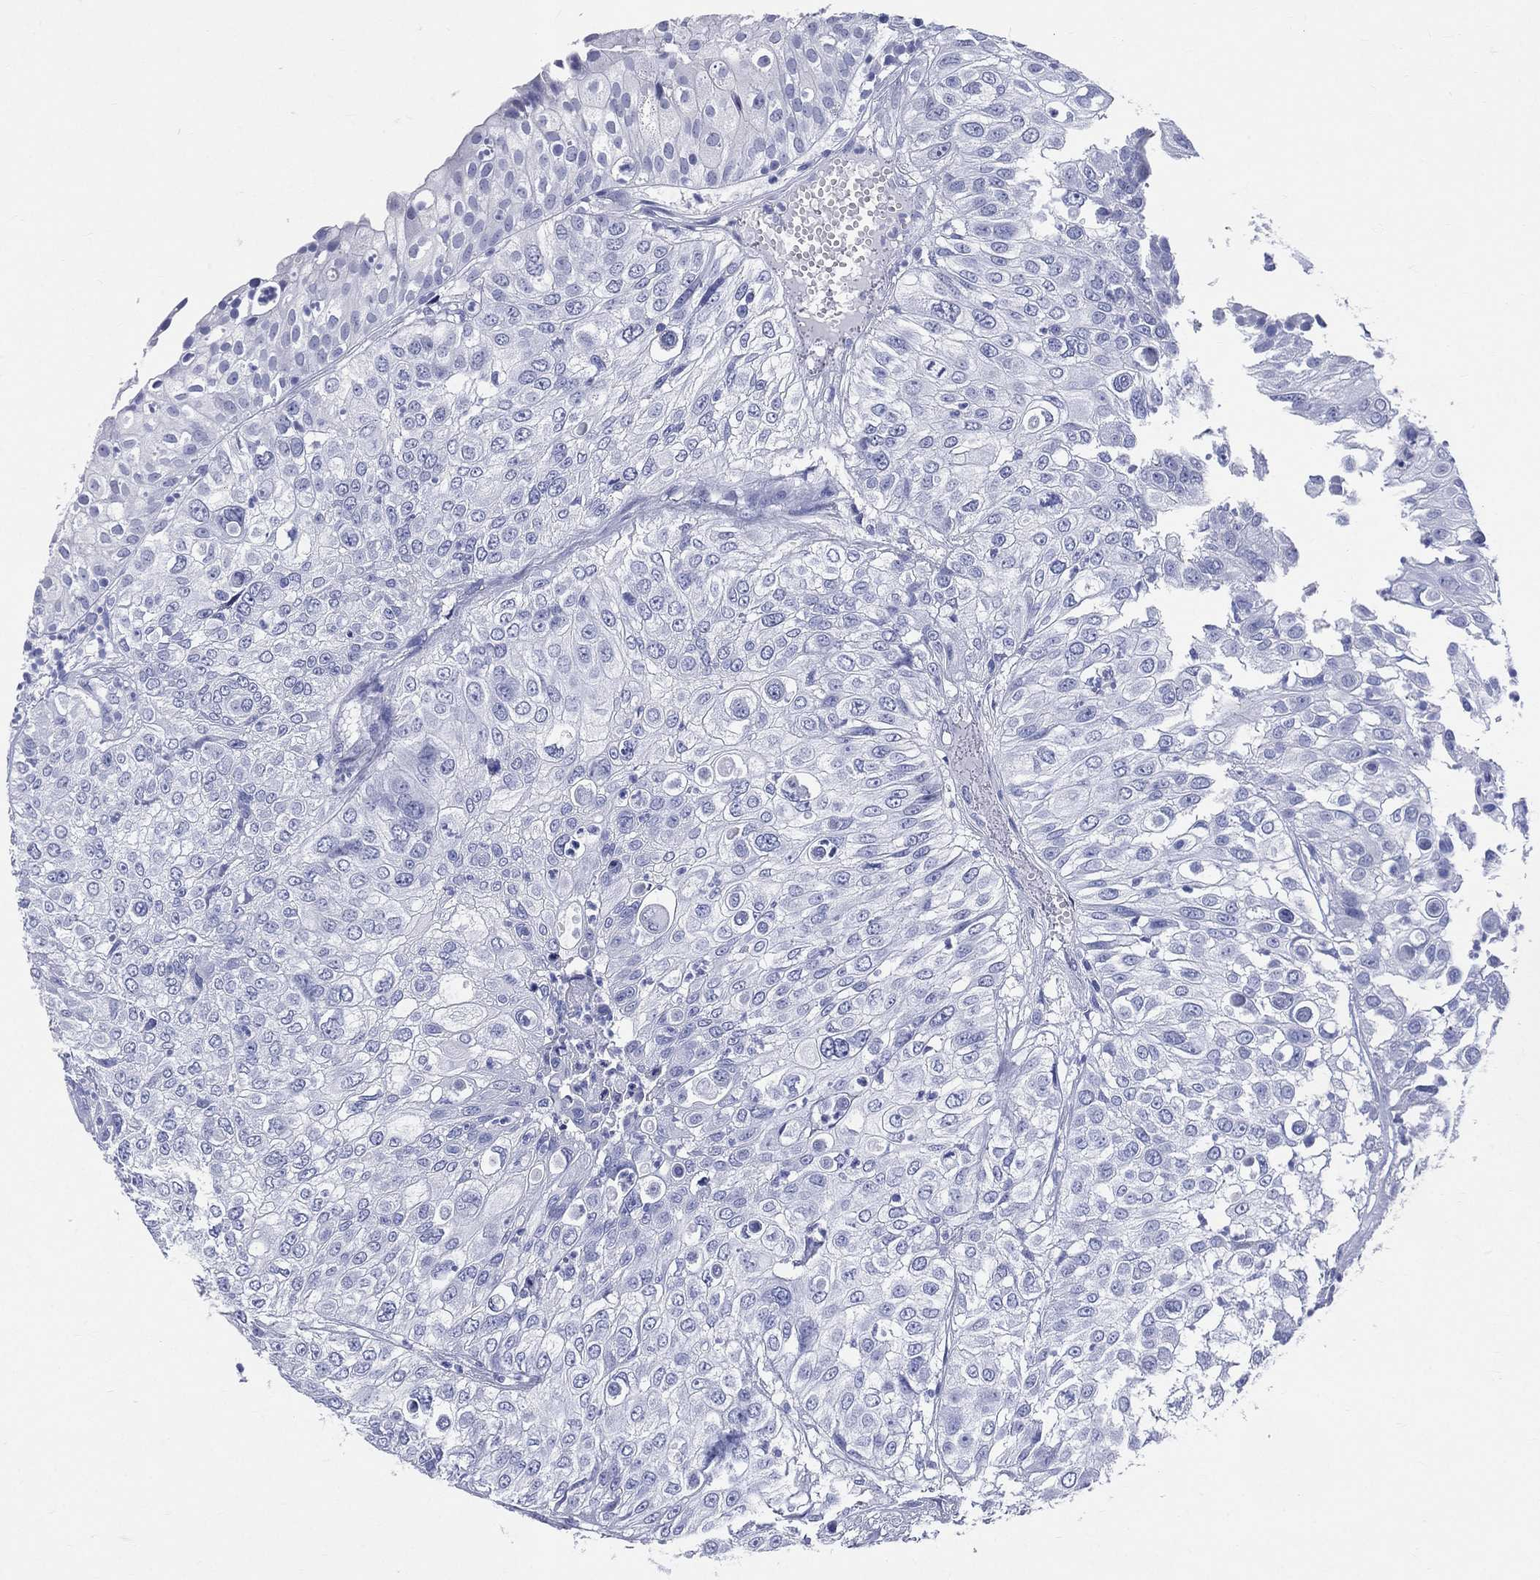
{"staining": {"intensity": "negative", "quantity": "none", "location": "none"}, "tissue": "urothelial cancer", "cell_type": "Tumor cells", "image_type": "cancer", "snomed": [{"axis": "morphology", "description": "Urothelial carcinoma, High grade"}, {"axis": "topography", "description": "Urinary bladder"}], "caption": "Tumor cells are negative for brown protein staining in urothelial carcinoma (high-grade).", "gene": "SYP", "patient": {"sex": "female", "age": 79}}